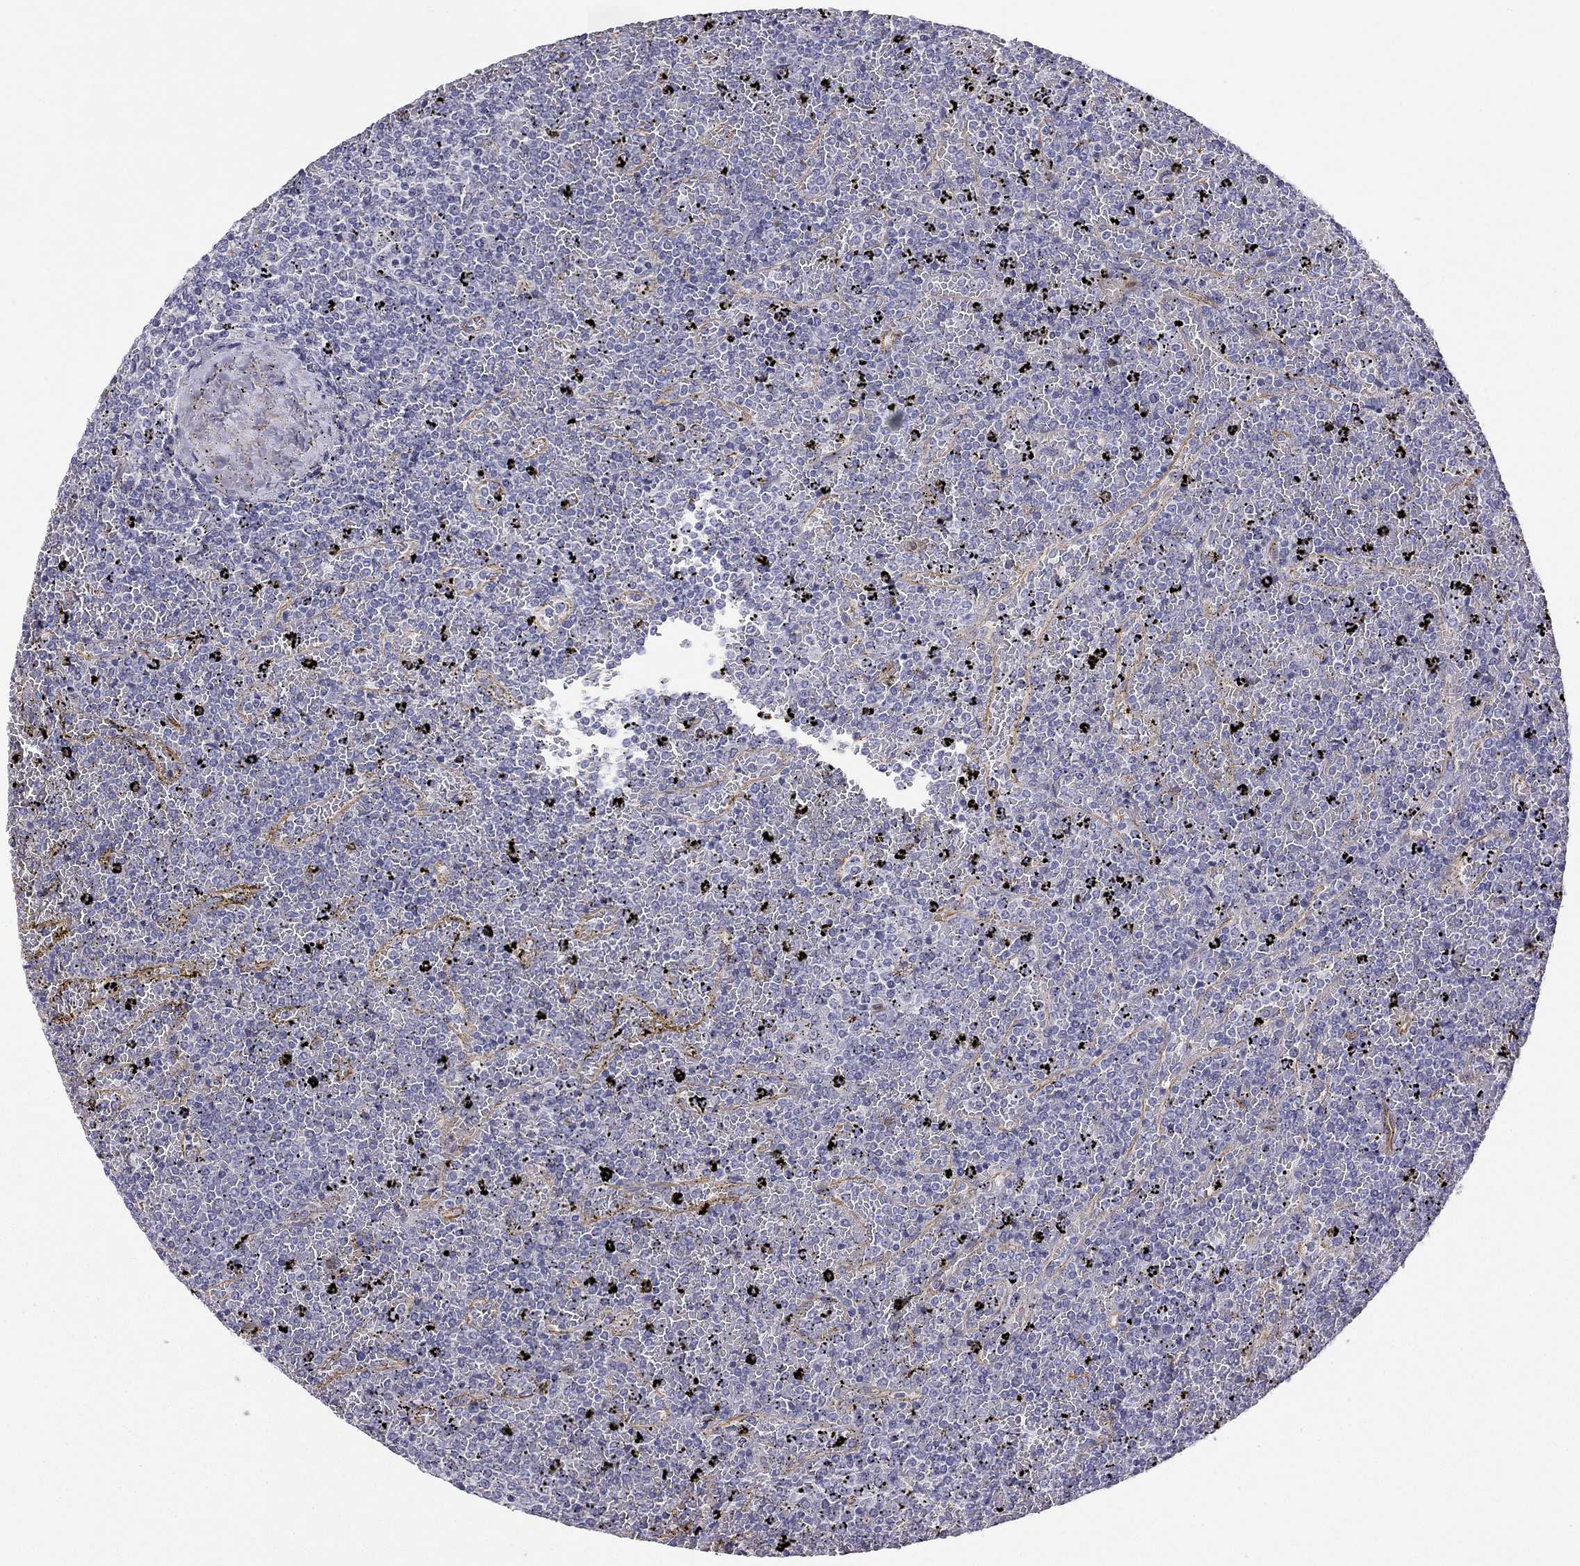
{"staining": {"intensity": "negative", "quantity": "none", "location": "none"}, "tissue": "lymphoma", "cell_type": "Tumor cells", "image_type": "cancer", "snomed": [{"axis": "morphology", "description": "Malignant lymphoma, non-Hodgkin's type, Low grade"}, {"axis": "topography", "description": "Spleen"}], "caption": "There is no significant expression in tumor cells of malignant lymphoma, non-Hodgkin's type (low-grade). (DAB immunohistochemistry, high magnification).", "gene": "RTL1", "patient": {"sex": "female", "age": 77}}